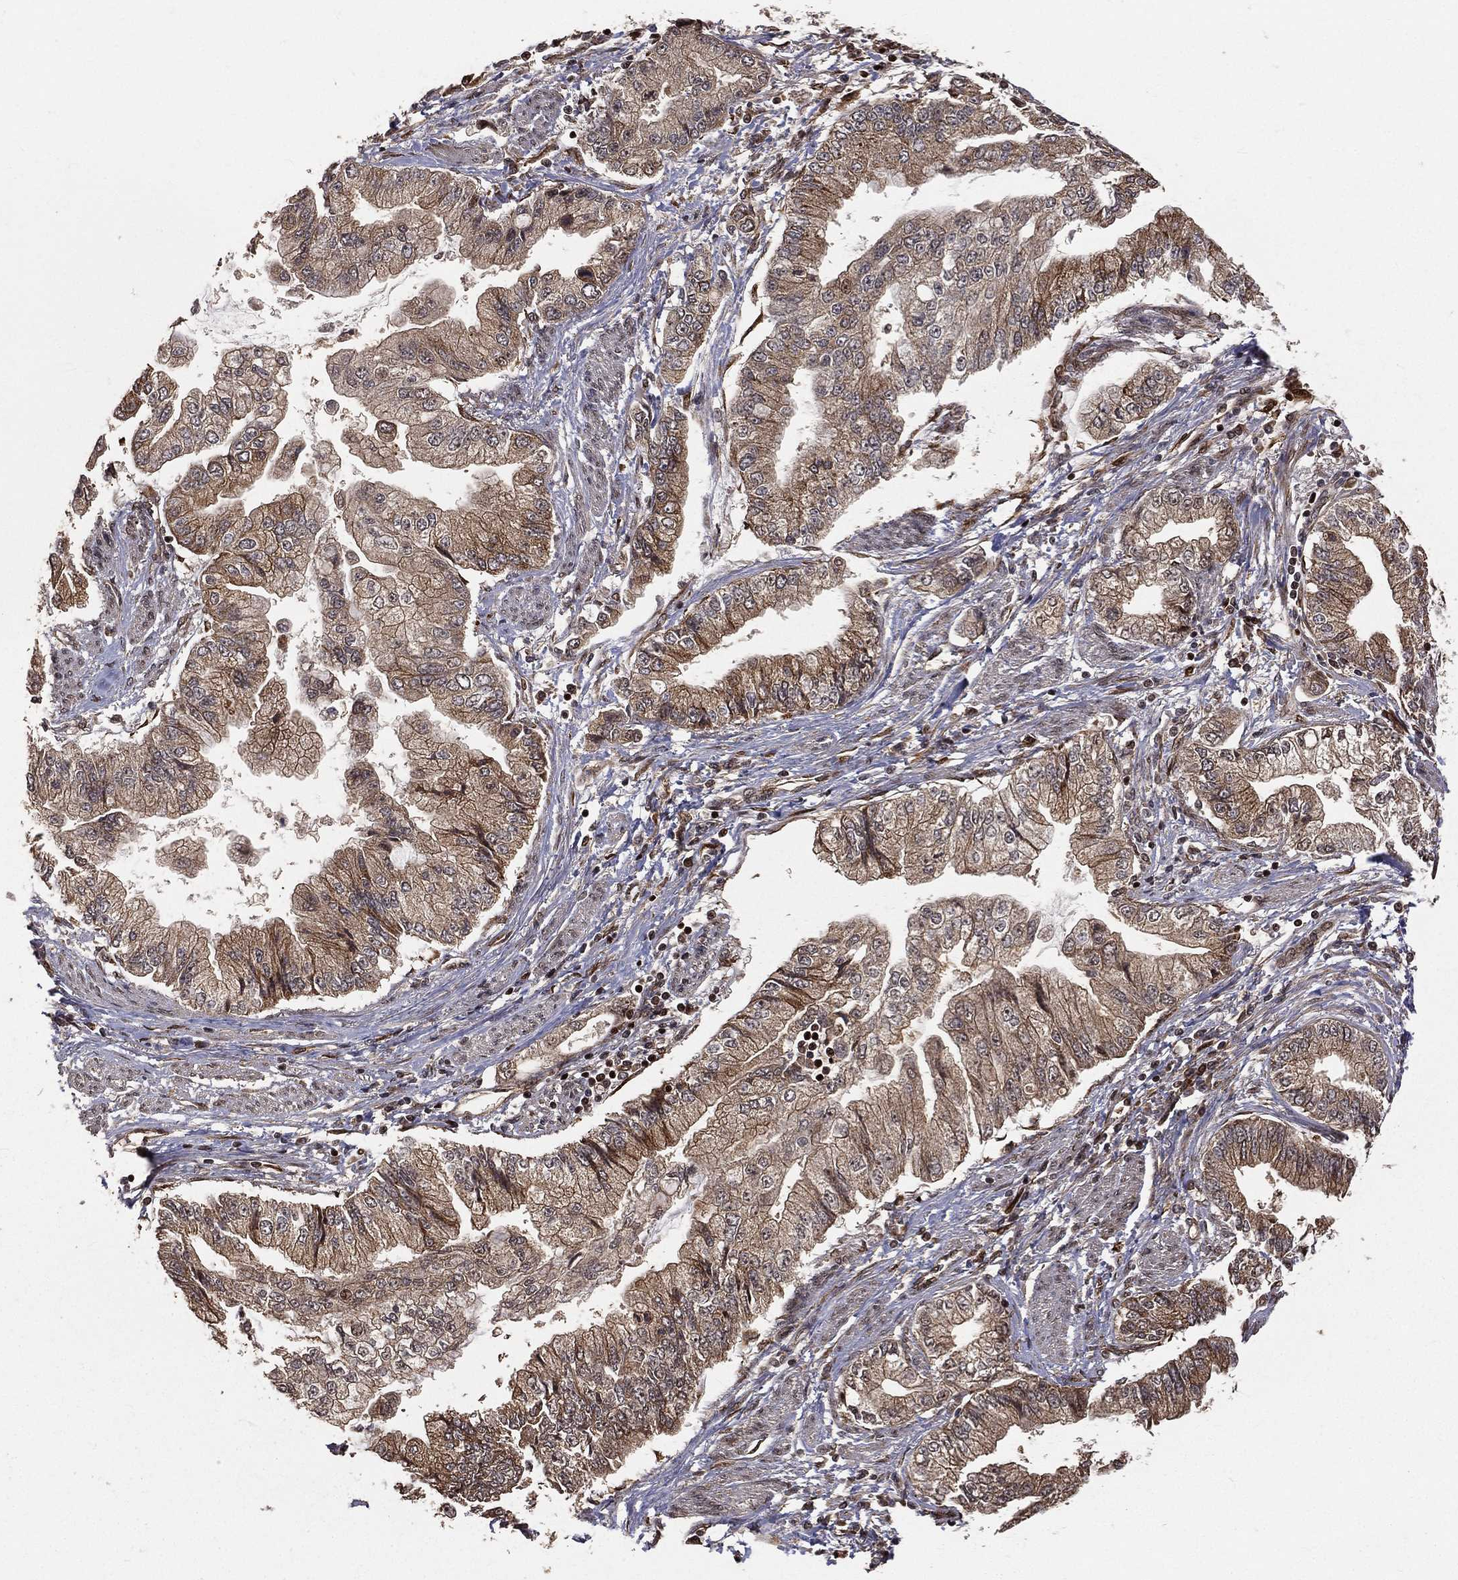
{"staining": {"intensity": "weak", "quantity": ">75%", "location": "cytoplasmic/membranous"}, "tissue": "stomach cancer", "cell_type": "Tumor cells", "image_type": "cancer", "snomed": [{"axis": "morphology", "description": "Adenocarcinoma, NOS"}, {"axis": "topography", "description": "Stomach, upper"}], "caption": "Immunohistochemical staining of adenocarcinoma (stomach) demonstrates low levels of weak cytoplasmic/membranous protein expression in approximately >75% of tumor cells. The staining is performed using DAB (3,3'-diaminobenzidine) brown chromogen to label protein expression. The nuclei are counter-stained blue using hematoxylin.", "gene": "MAPK1", "patient": {"sex": "female", "age": 74}}